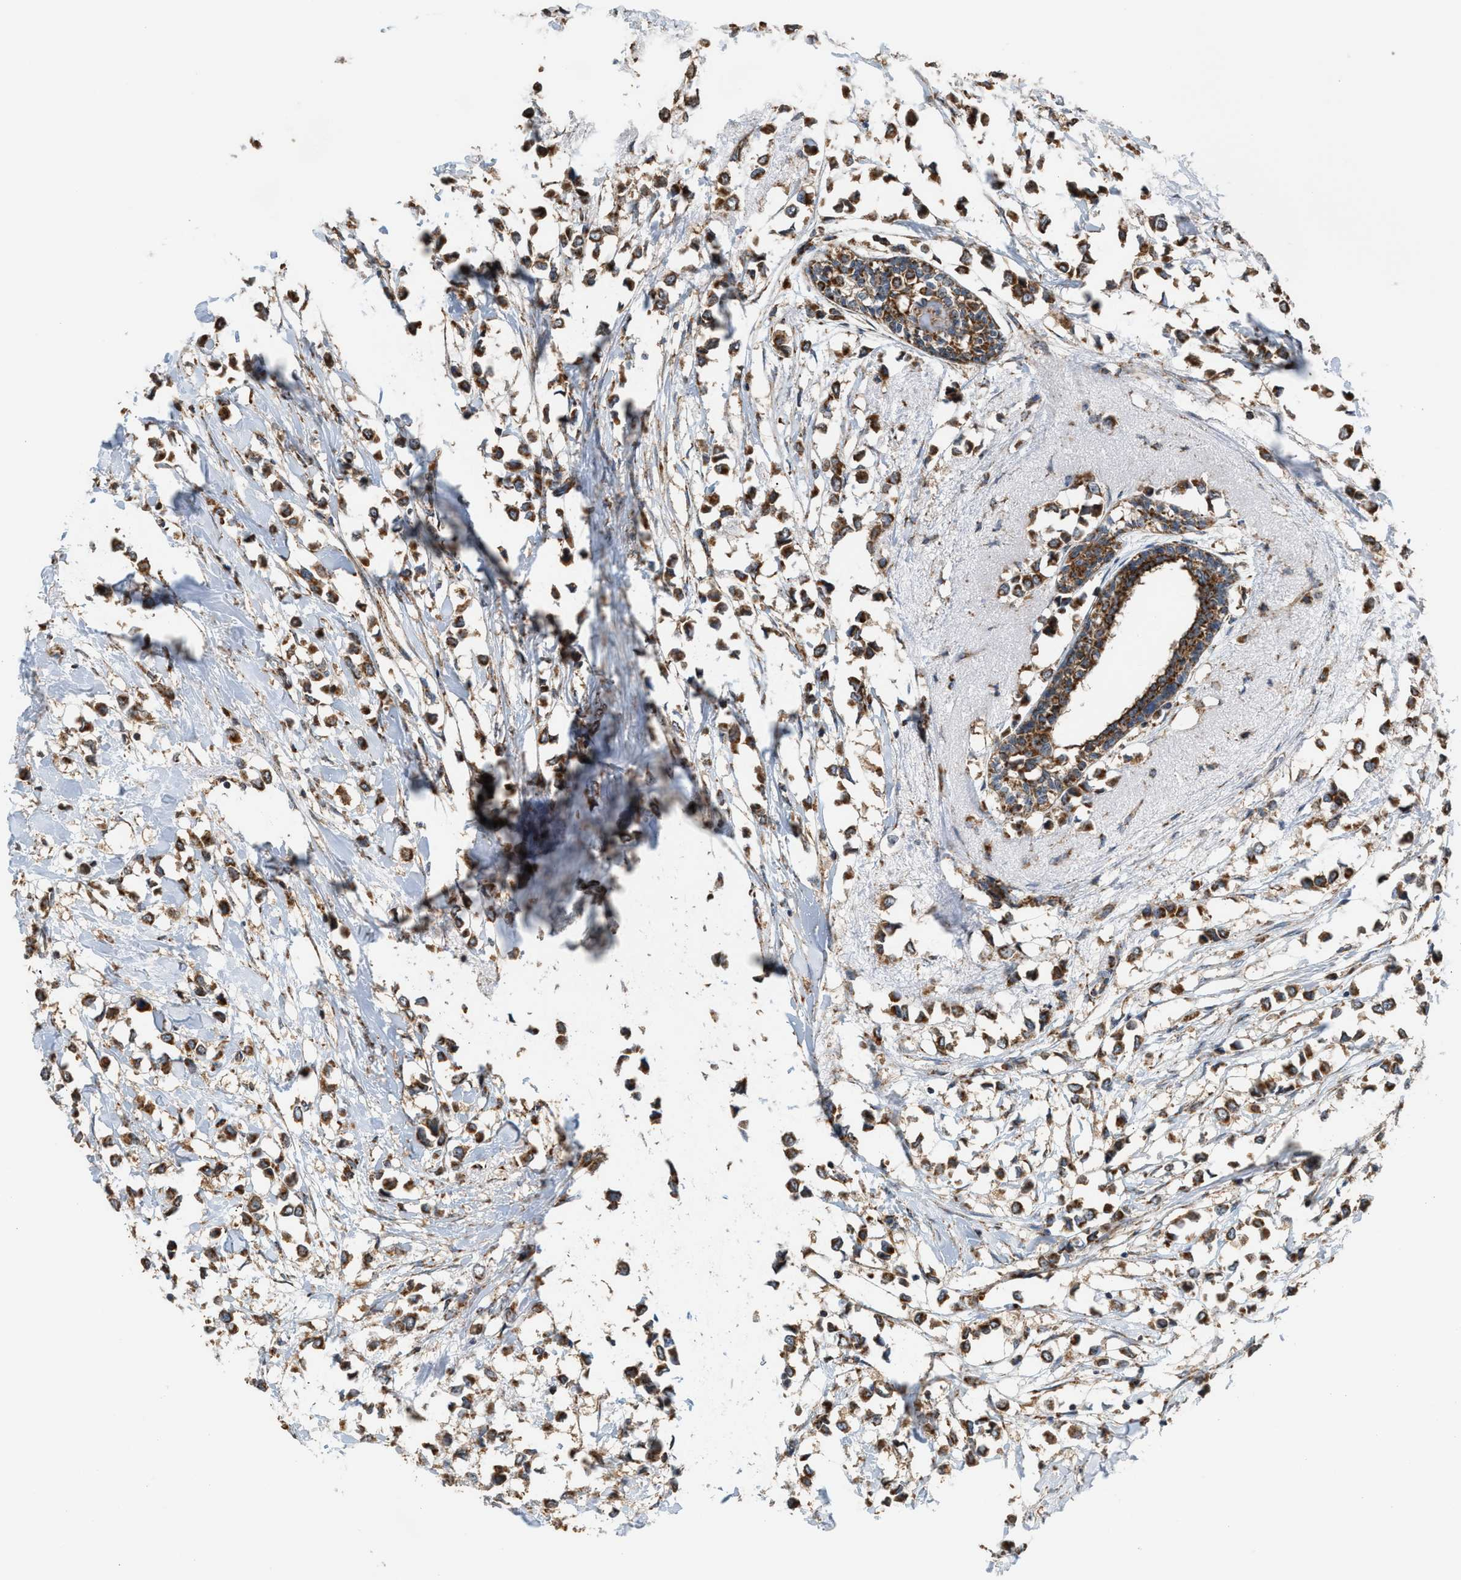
{"staining": {"intensity": "strong", "quantity": ">75%", "location": "cytoplasmic/membranous"}, "tissue": "breast cancer", "cell_type": "Tumor cells", "image_type": "cancer", "snomed": [{"axis": "morphology", "description": "Lobular carcinoma"}, {"axis": "topography", "description": "Breast"}], "caption": "Breast cancer was stained to show a protein in brown. There is high levels of strong cytoplasmic/membranous positivity in approximately >75% of tumor cells. The staining is performed using DAB (3,3'-diaminobenzidine) brown chromogen to label protein expression. The nuclei are counter-stained blue using hematoxylin.", "gene": "SGSM2", "patient": {"sex": "female", "age": 51}}